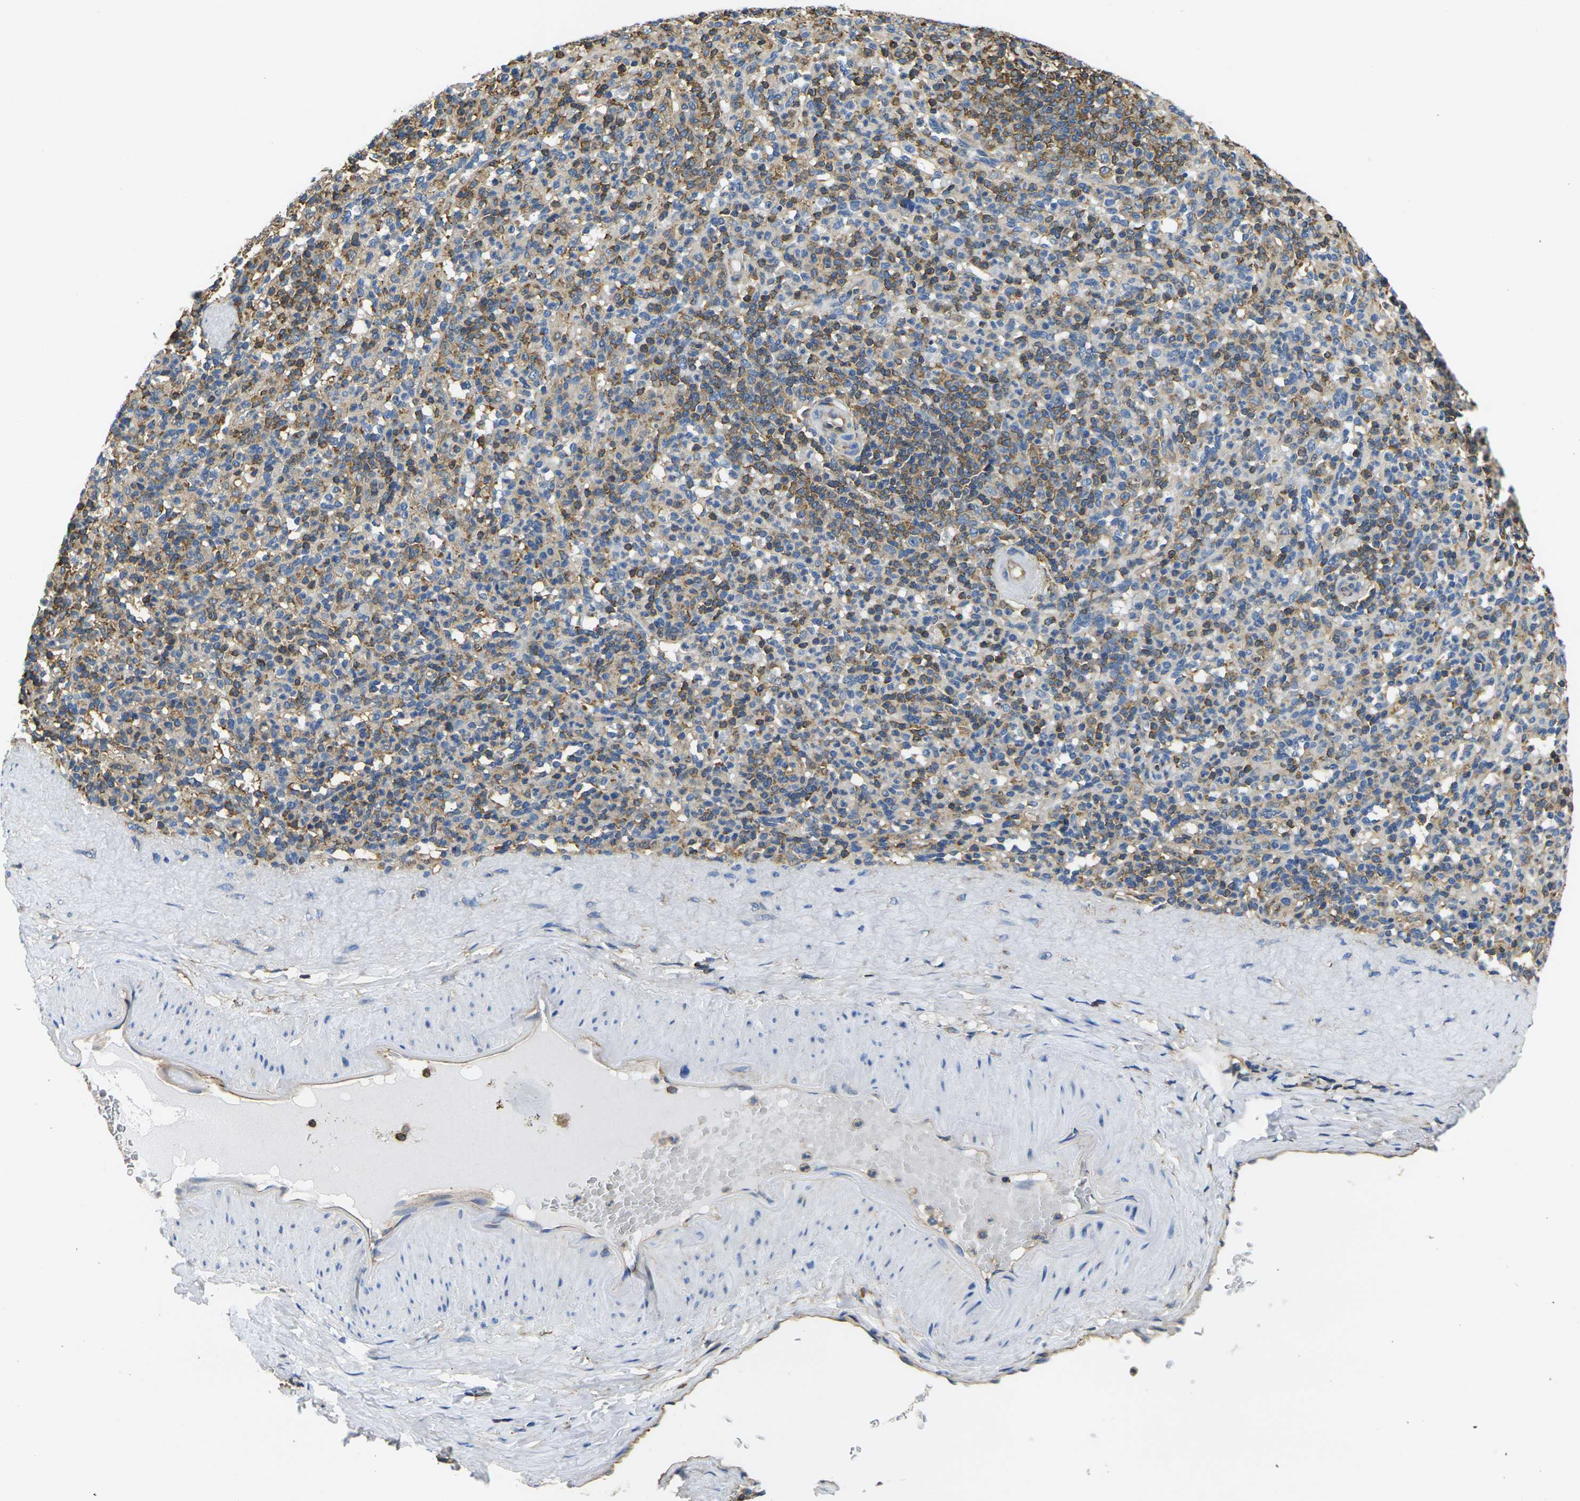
{"staining": {"intensity": "moderate", "quantity": "25%-75%", "location": "cytoplasmic/membranous"}, "tissue": "spleen", "cell_type": "Cells in red pulp", "image_type": "normal", "snomed": [{"axis": "morphology", "description": "Normal tissue, NOS"}, {"axis": "topography", "description": "Spleen"}], "caption": "Protein staining by immunohistochemistry (IHC) shows moderate cytoplasmic/membranous staining in about 25%-75% of cells in red pulp in unremarkable spleen. (DAB (3,3'-diaminobenzidine) = brown stain, brightfield microscopy at high magnification).", "gene": "FAM110D", "patient": {"sex": "male", "age": 36}}